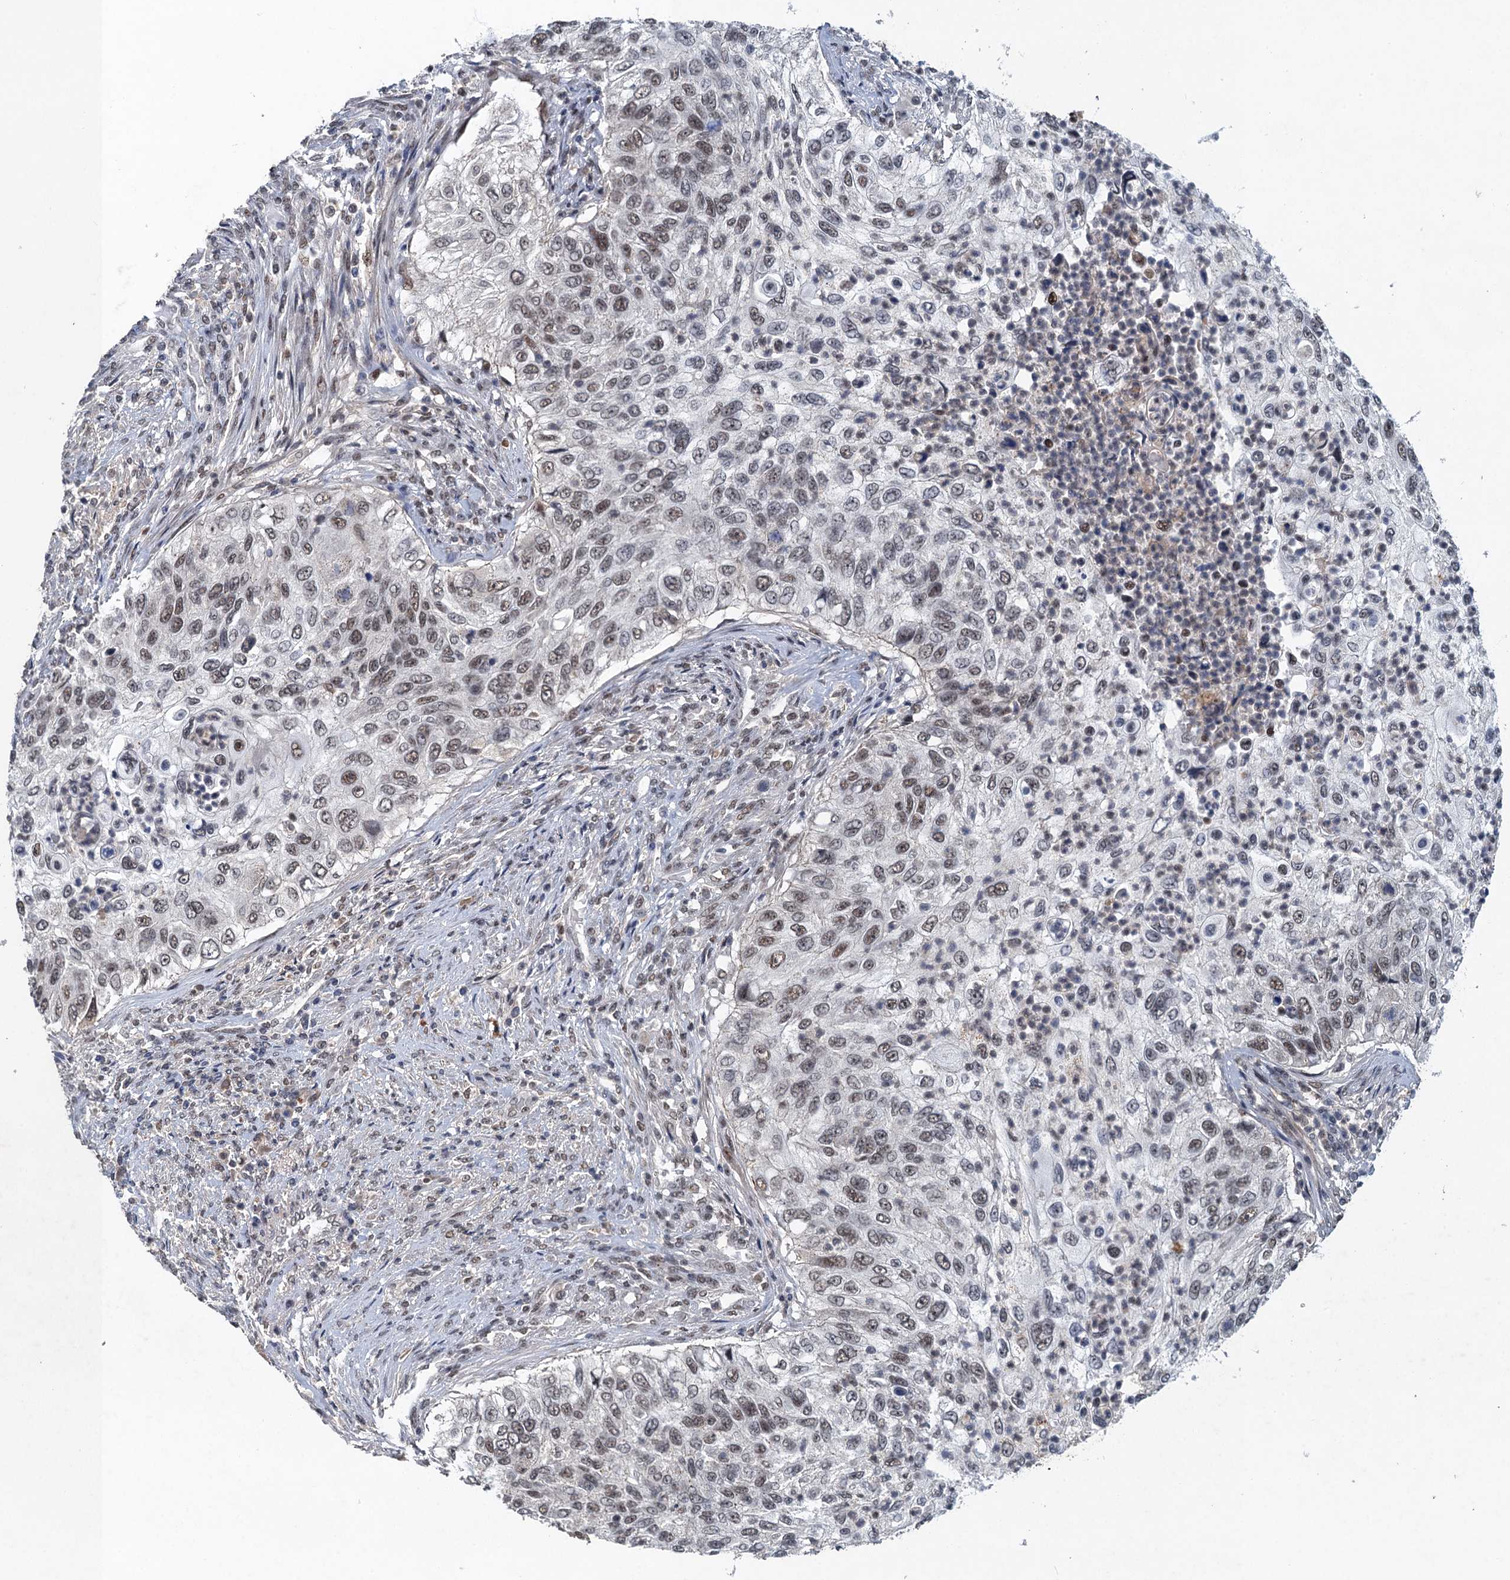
{"staining": {"intensity": "weak", "quantity": "25%-75%", "location": "nuclear"}, "tissue": "urothelial cancer", "cell_type": "Tumor cells", "image_type": "cancer", "snomed": [{"axis": "morphology", "description": "Urothelial carcinoma, High grade"}, {"axis": "topography", "description": "Urinary bladder"}], "caption": "IHC (DAB (3,3'-diaminobenzidine)) staining of human urothelial carcinoma (high-grade) exhibits weak nuclear protein positivity in about 25%-75% of tumor cells. Nuclei are stained in blue.", "gene": "CSTF3", "patient": {"sex": "female", "age": 60}}